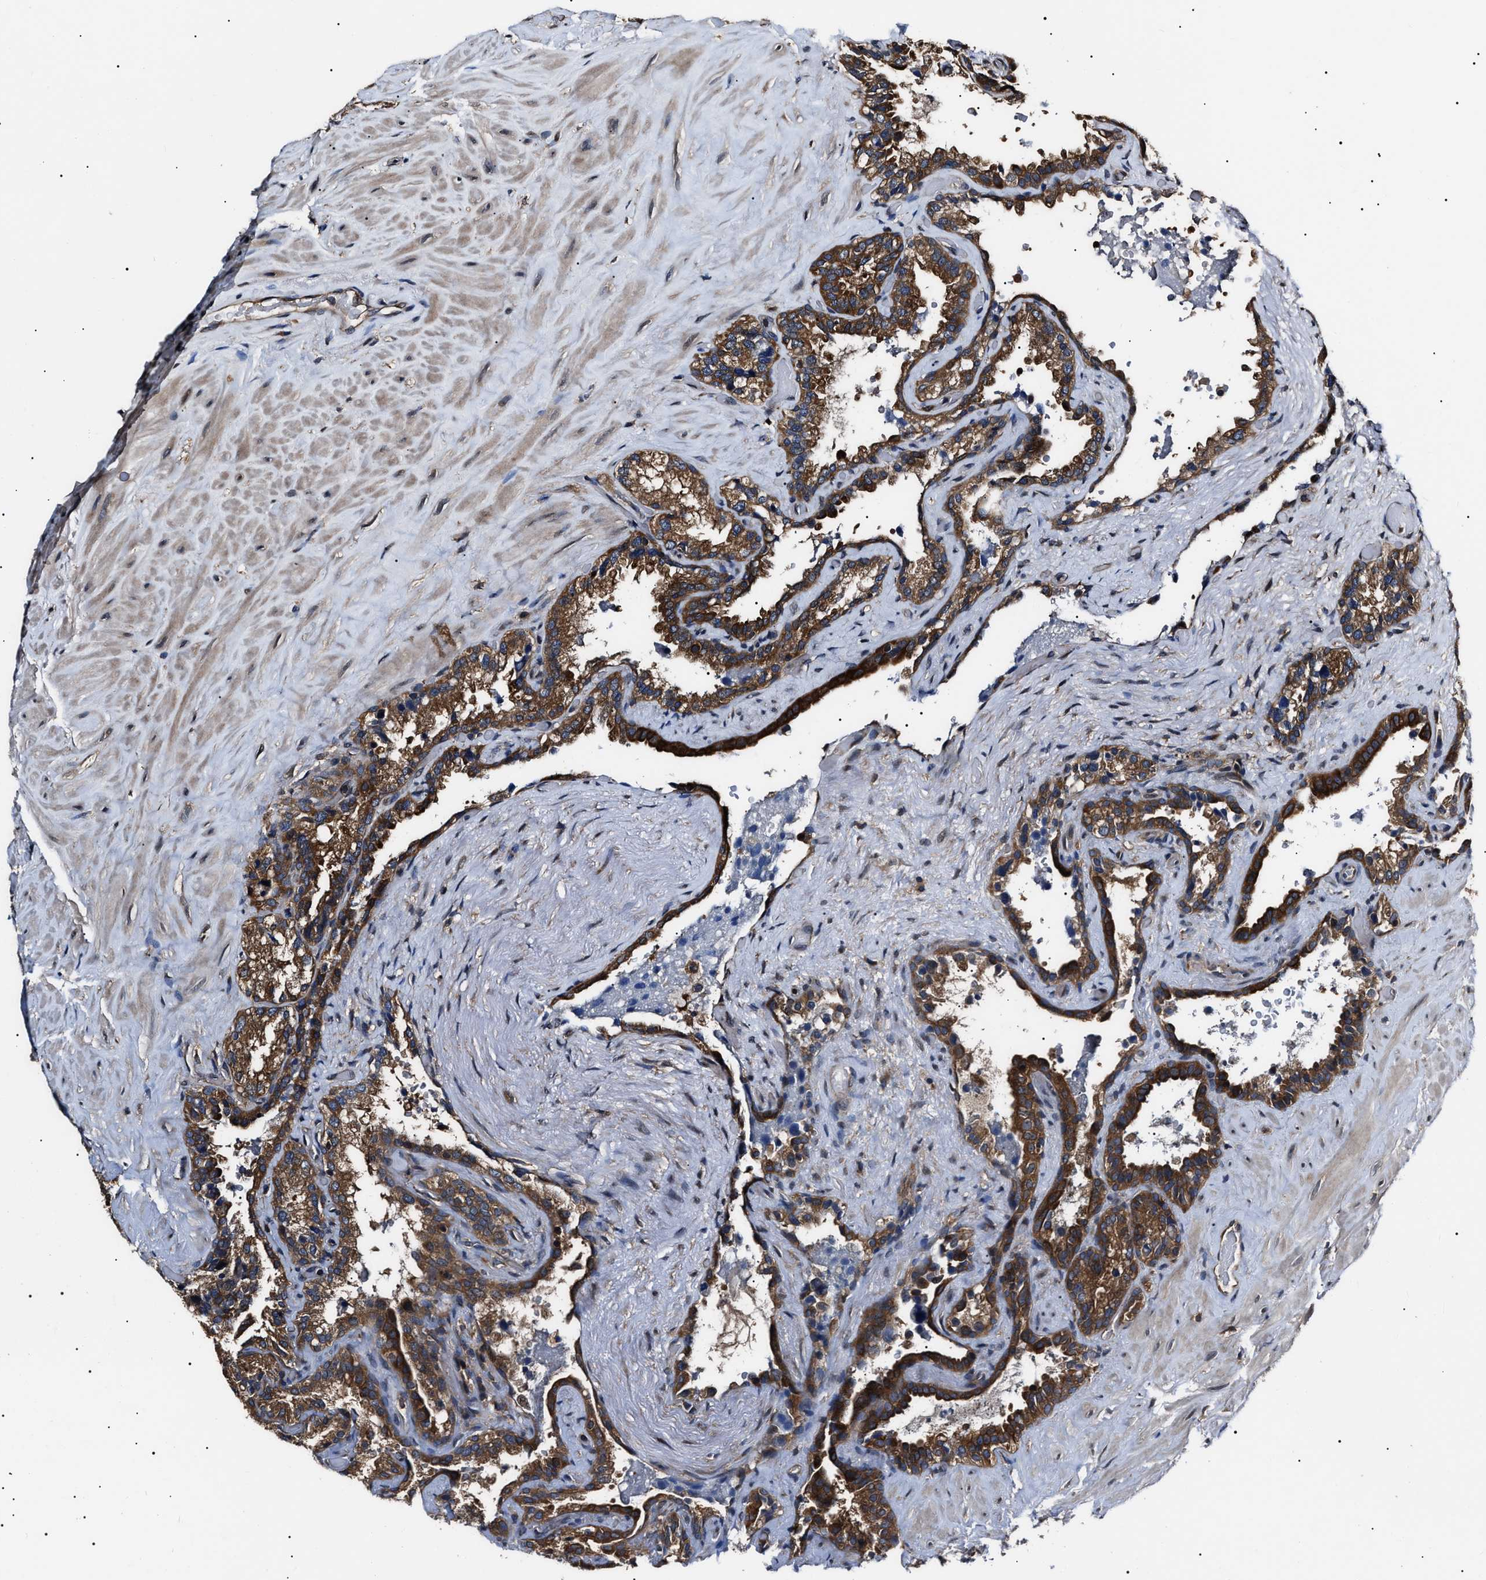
{"staining": {"intensity": "moderate", "quantity": ">75%", "location": "cytoplasmic/membranous"}, "tissue": "seminal vesicle", "cell_type": "Glandular cells", "image_type": "normal", "snomed": [{"axis": "morphology", "description": "Normal tissue, NOS"}, {"axis": "topography", "description": "Seminal veicle"}], "caption": "Protein expression analysis of unremarkable human seminal vesicle reveals moderate cytoplasmic/membranous expression in about >75% of glandular cells. The staining was performed using DAB, with brown indicating positive protein expression. Nuclei are stained blue with hematoxylin.", "gene": "CCT8", "patient": {"sex": "male", "age": 68}}